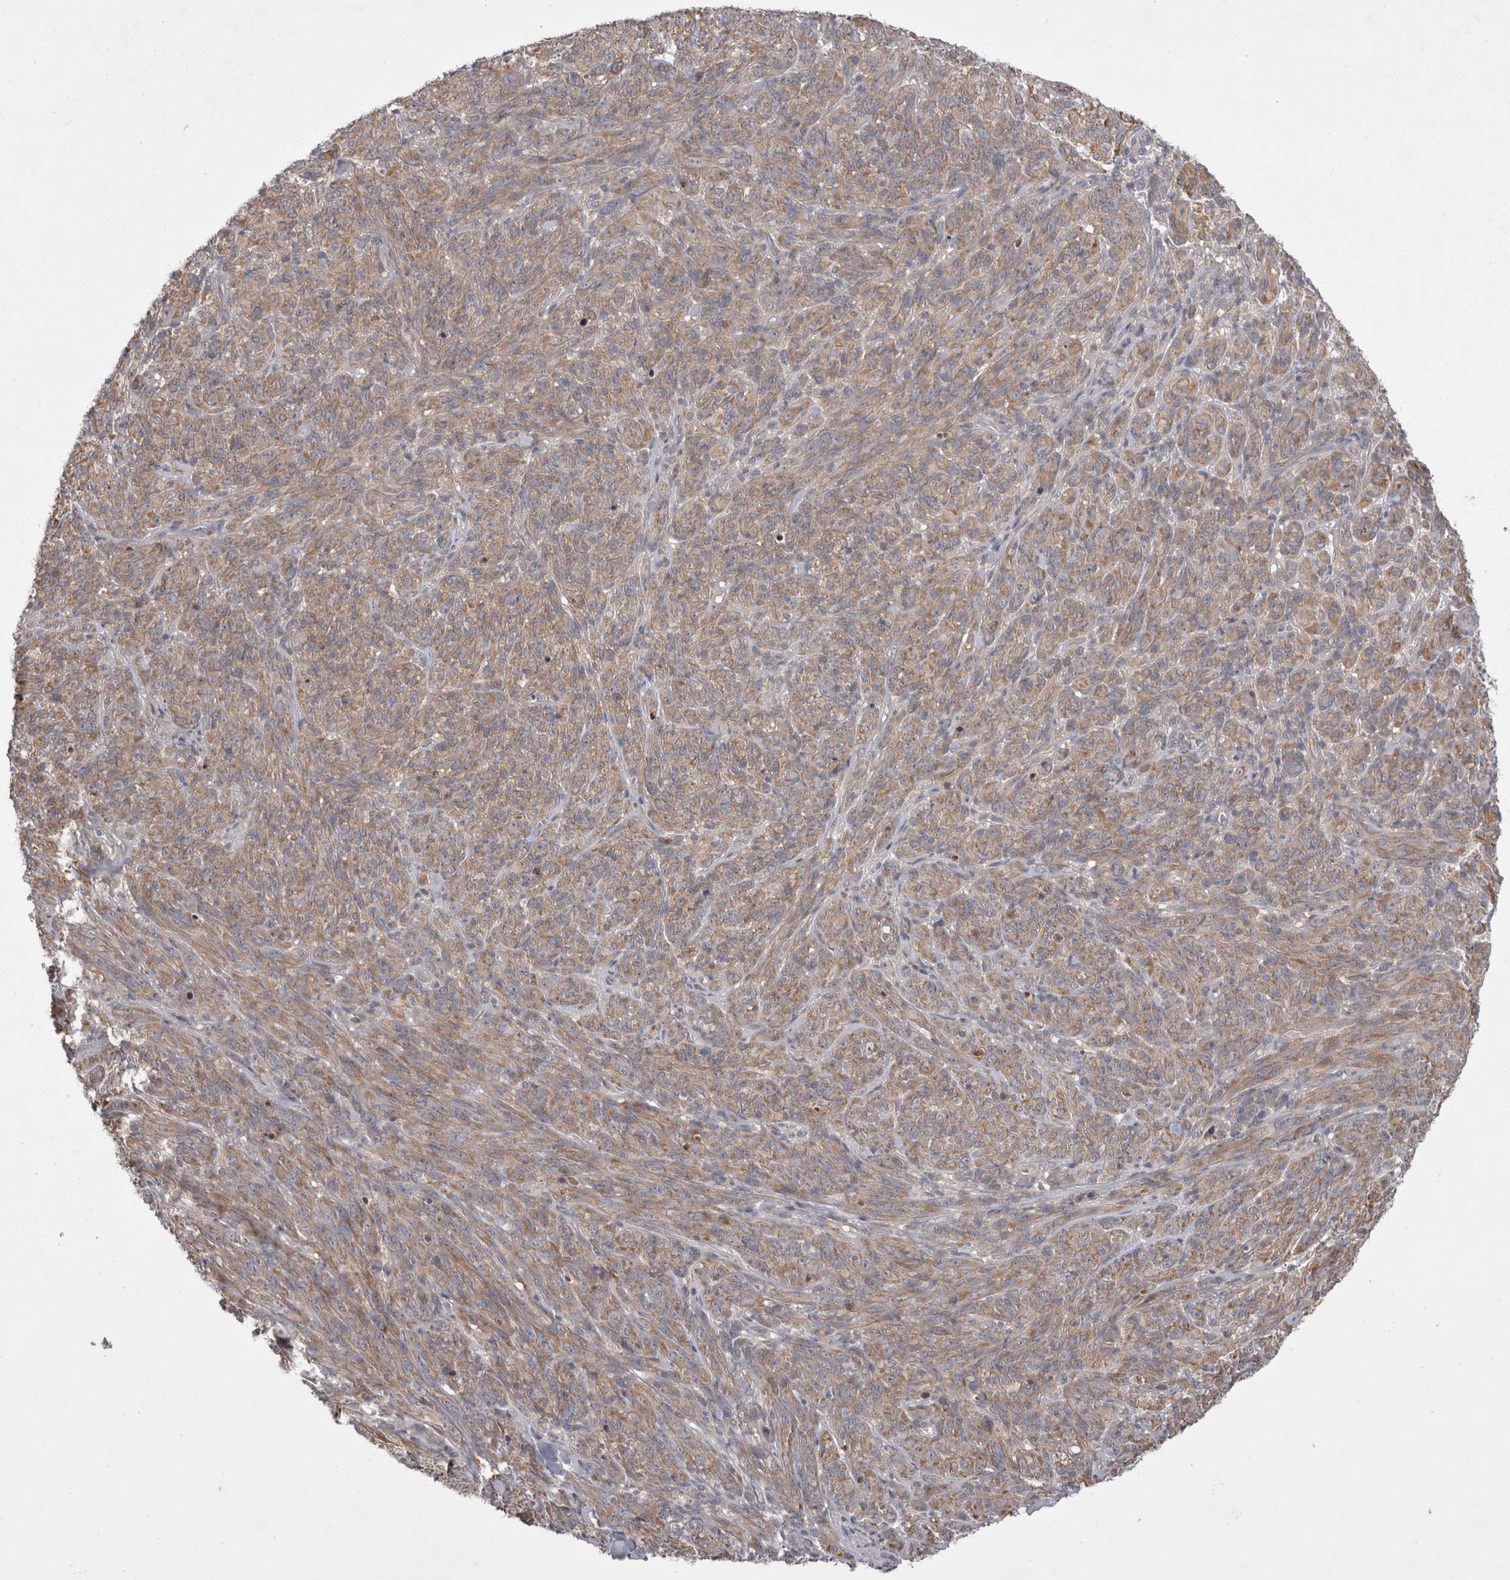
{"staining": {"intensity": "weak", "quantity": ">75%", "location": "cytoplasmic/membranous"}, "tissue": "melanoma", "cell_type": "Tumor cells", "image_type": "cancer", "snomed": [{"axis": "morphology", "description": "Malignant melanoma, NOS"}, {"axis": "topography", "description": "Skin of head"}], "caption": "Immunohistochemistry (IHC) of melanoma demonstrates low levels of weak cytoplasmic/membranous positivity in about >75% of tumor cells.", "gene": "NENF", "patient": {"sex": "male", "age": 96}}